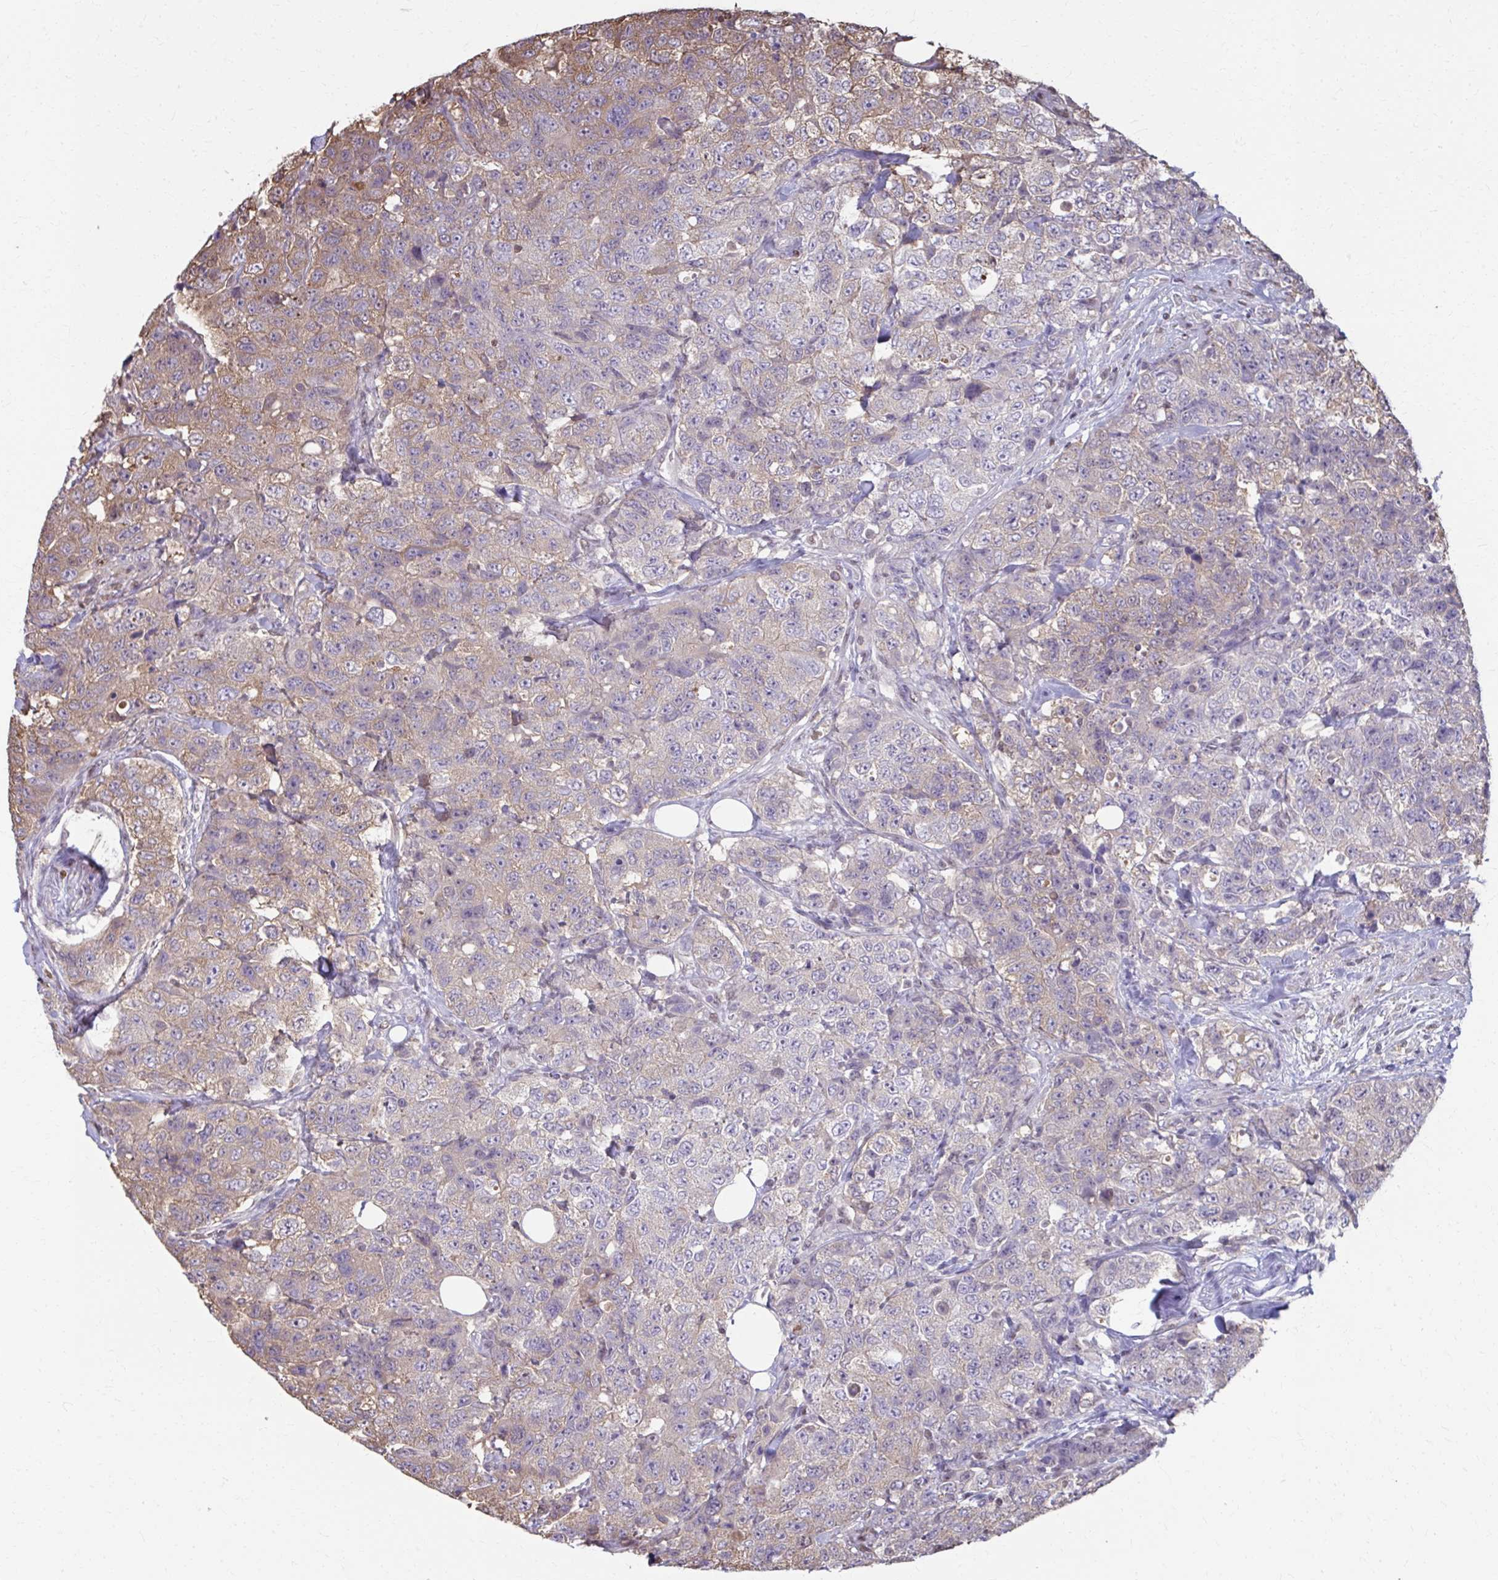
{"staining": {"intensity": "weak", "quantity": "25%-75%", "location": "cytoplasmic/membranous"}, "tissue": "urothelial cancer", "cell_type": "Tumor cells", "image_type": "cancer", "snomed": [{"axis": "morphology", "description": "Urothelial carcinoma, High grade"}, {"axis": "topography", "description": "Urinary bladder"}], "caption": "Urothelial carcinoma (high-grade) stained with immunohistochemistry shows weak cytoplasmic/membranous staining in approximately 25%-75% of tumor cells. (DAB IHC, brown staining for protein, blue staining for nuclei).", "gene": "ING4", "patient": {"sex": "female", "age": 78}}